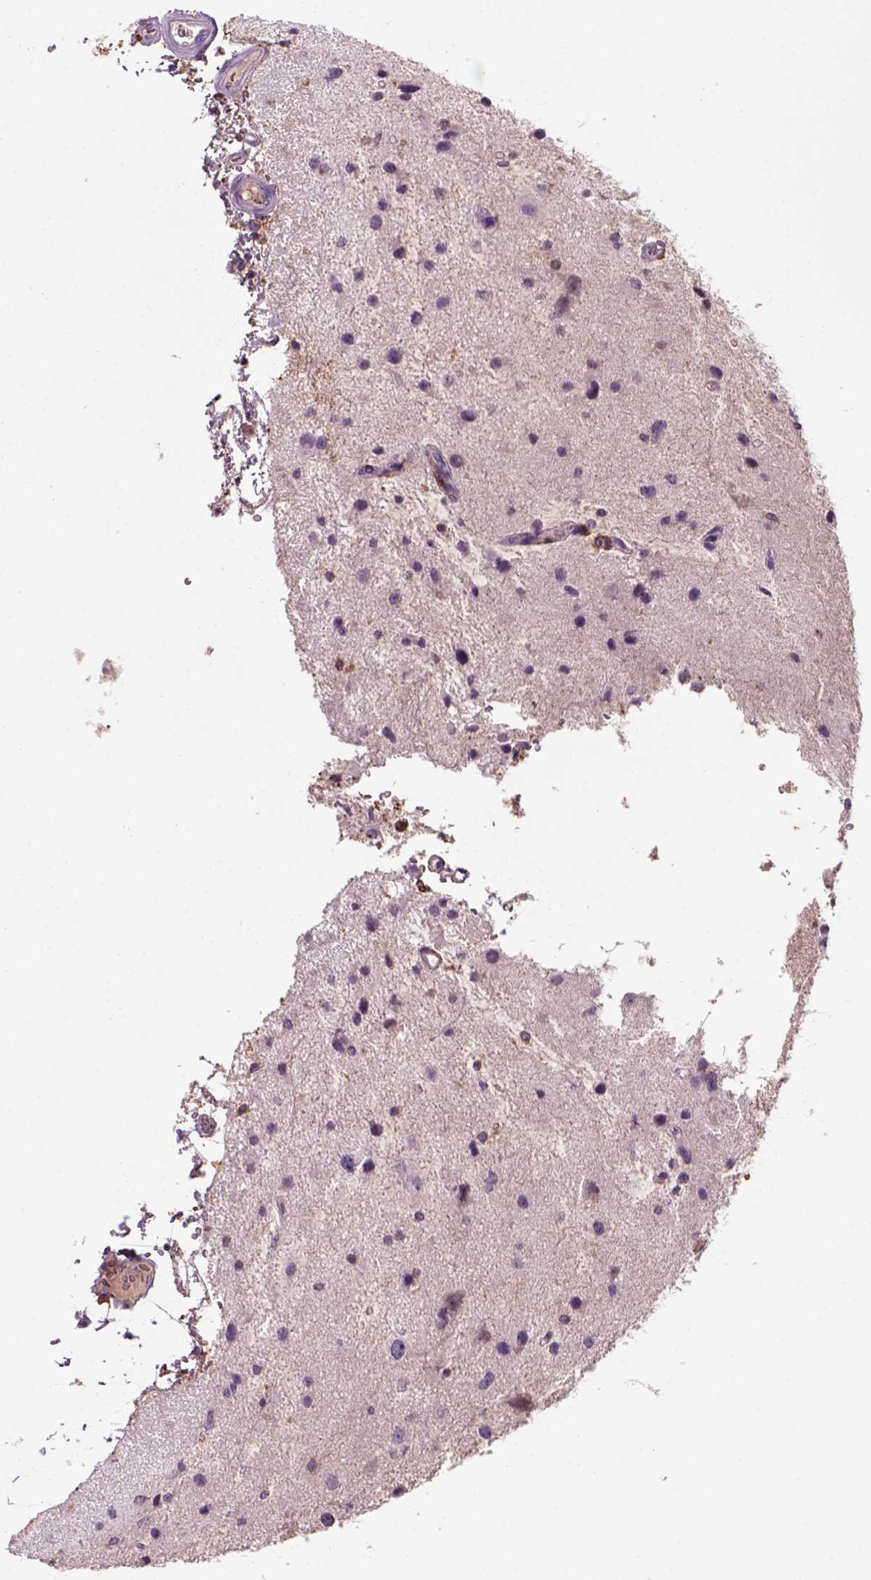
{"staining": {"intensity": "negative", "quantity": "none", "location": "none"}, "tissue": "glioma", "cell_type": "Tumor cells", "image_type": "cancer", "snomed": [{"axis": "morphology", "description": "Glioma, malignant, Low grade"}, {"axis": "topography", "description": "Brain"}], "caption": "Malignant glioma (low-grade) was stained to show a protein in brown. There is no significant staining in tumor cells.", "gene": "CD14", "patient": {"sex": "female", "age": 32}}